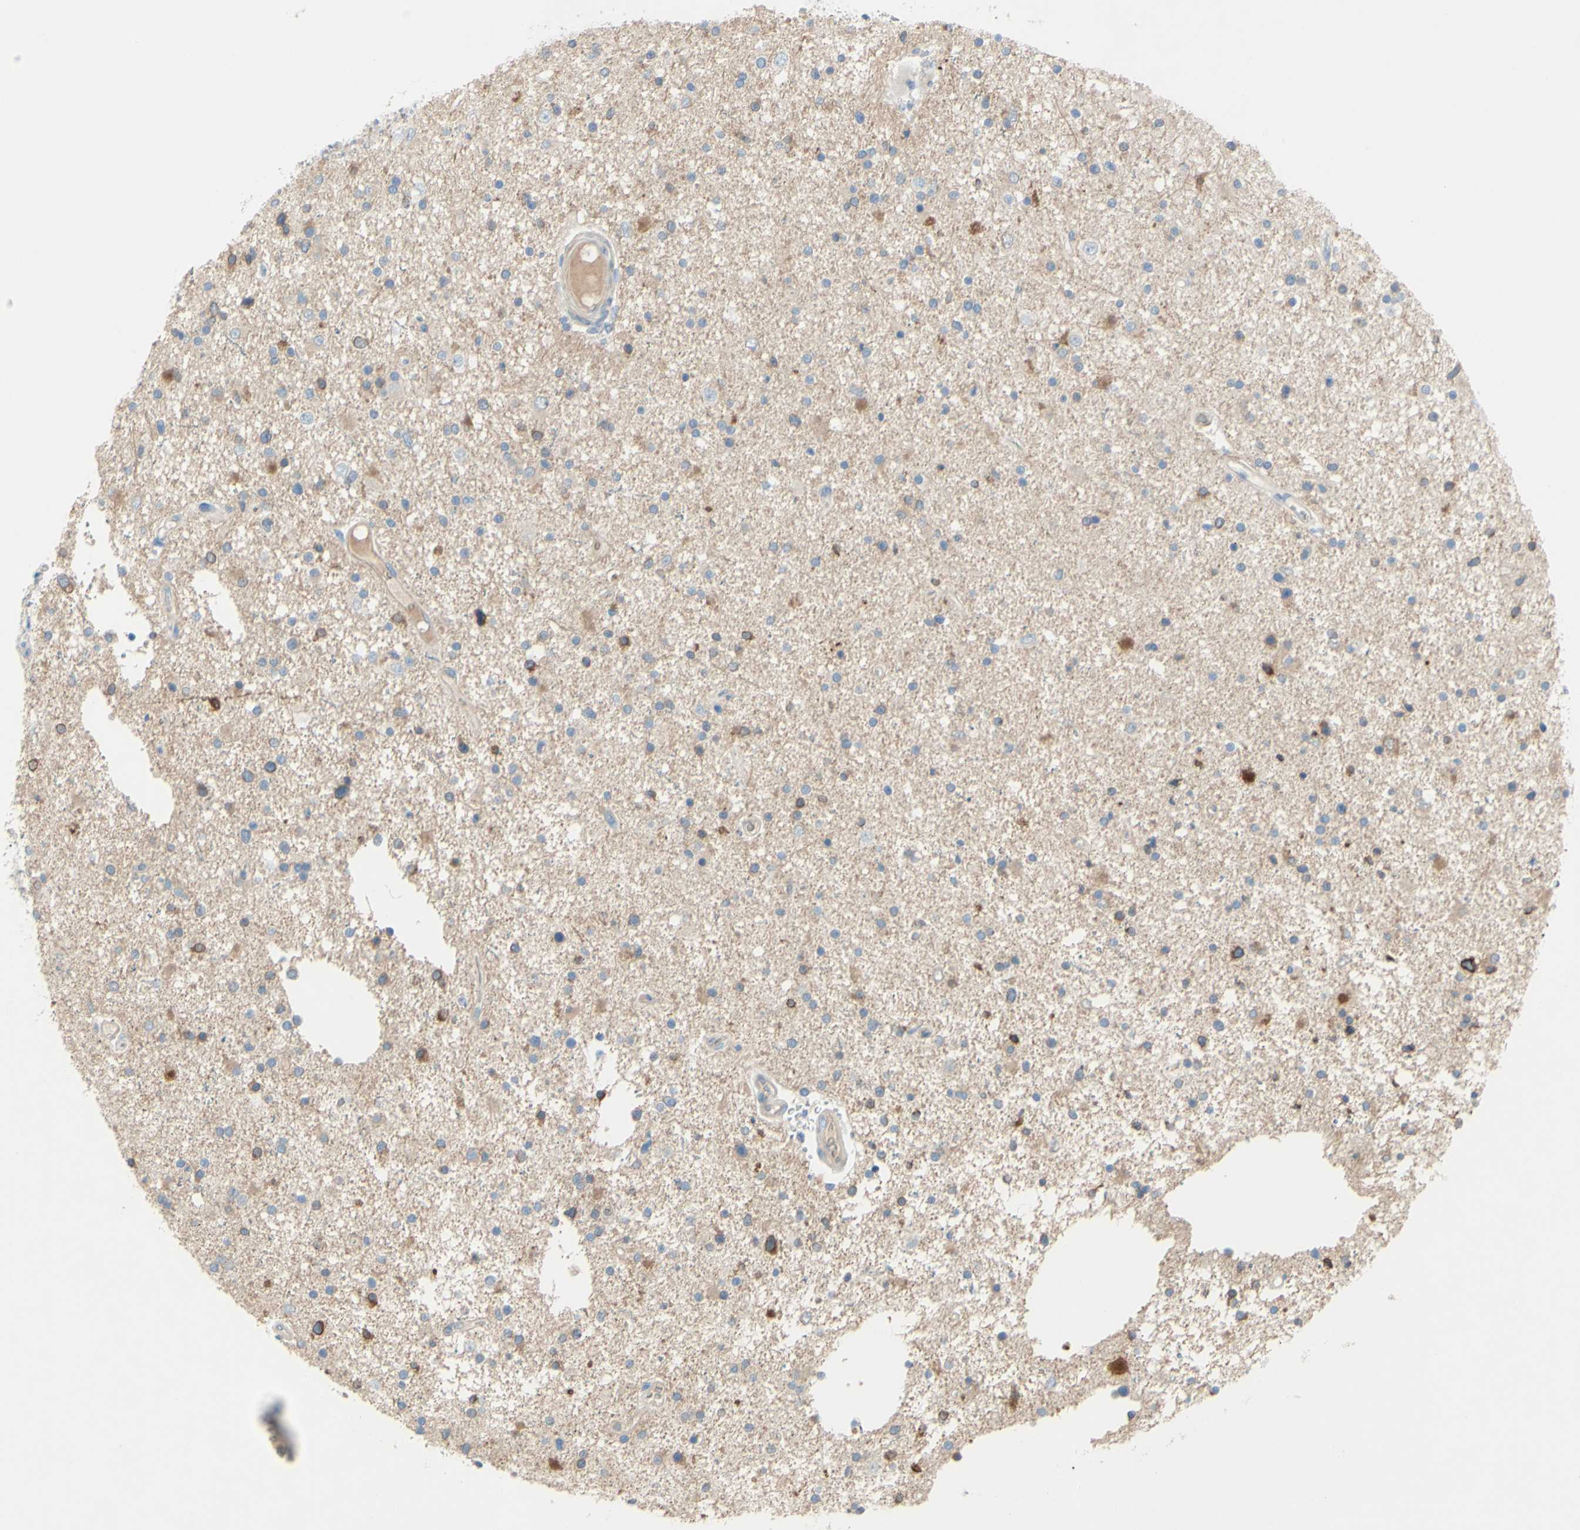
{"staining": {"intensity": "weak", "quantity": "<25%", "location": "cytoplasmic/membranous"}, "tissue": "glioma", "cell_type": "Tumor cells", "image_type": "cancer", "snomed": [{"axis": "morphology", "description": "Glioma, malignant, High grade"}, {"axis": "topography", "description": "Brain"}], "caption": "An immunohistochemistry micrograph of glioma is shown. There is no staining in tumor cells of glioma.", "gene": "FDFT1", "patient": {"sex": "male", "age": 33}}